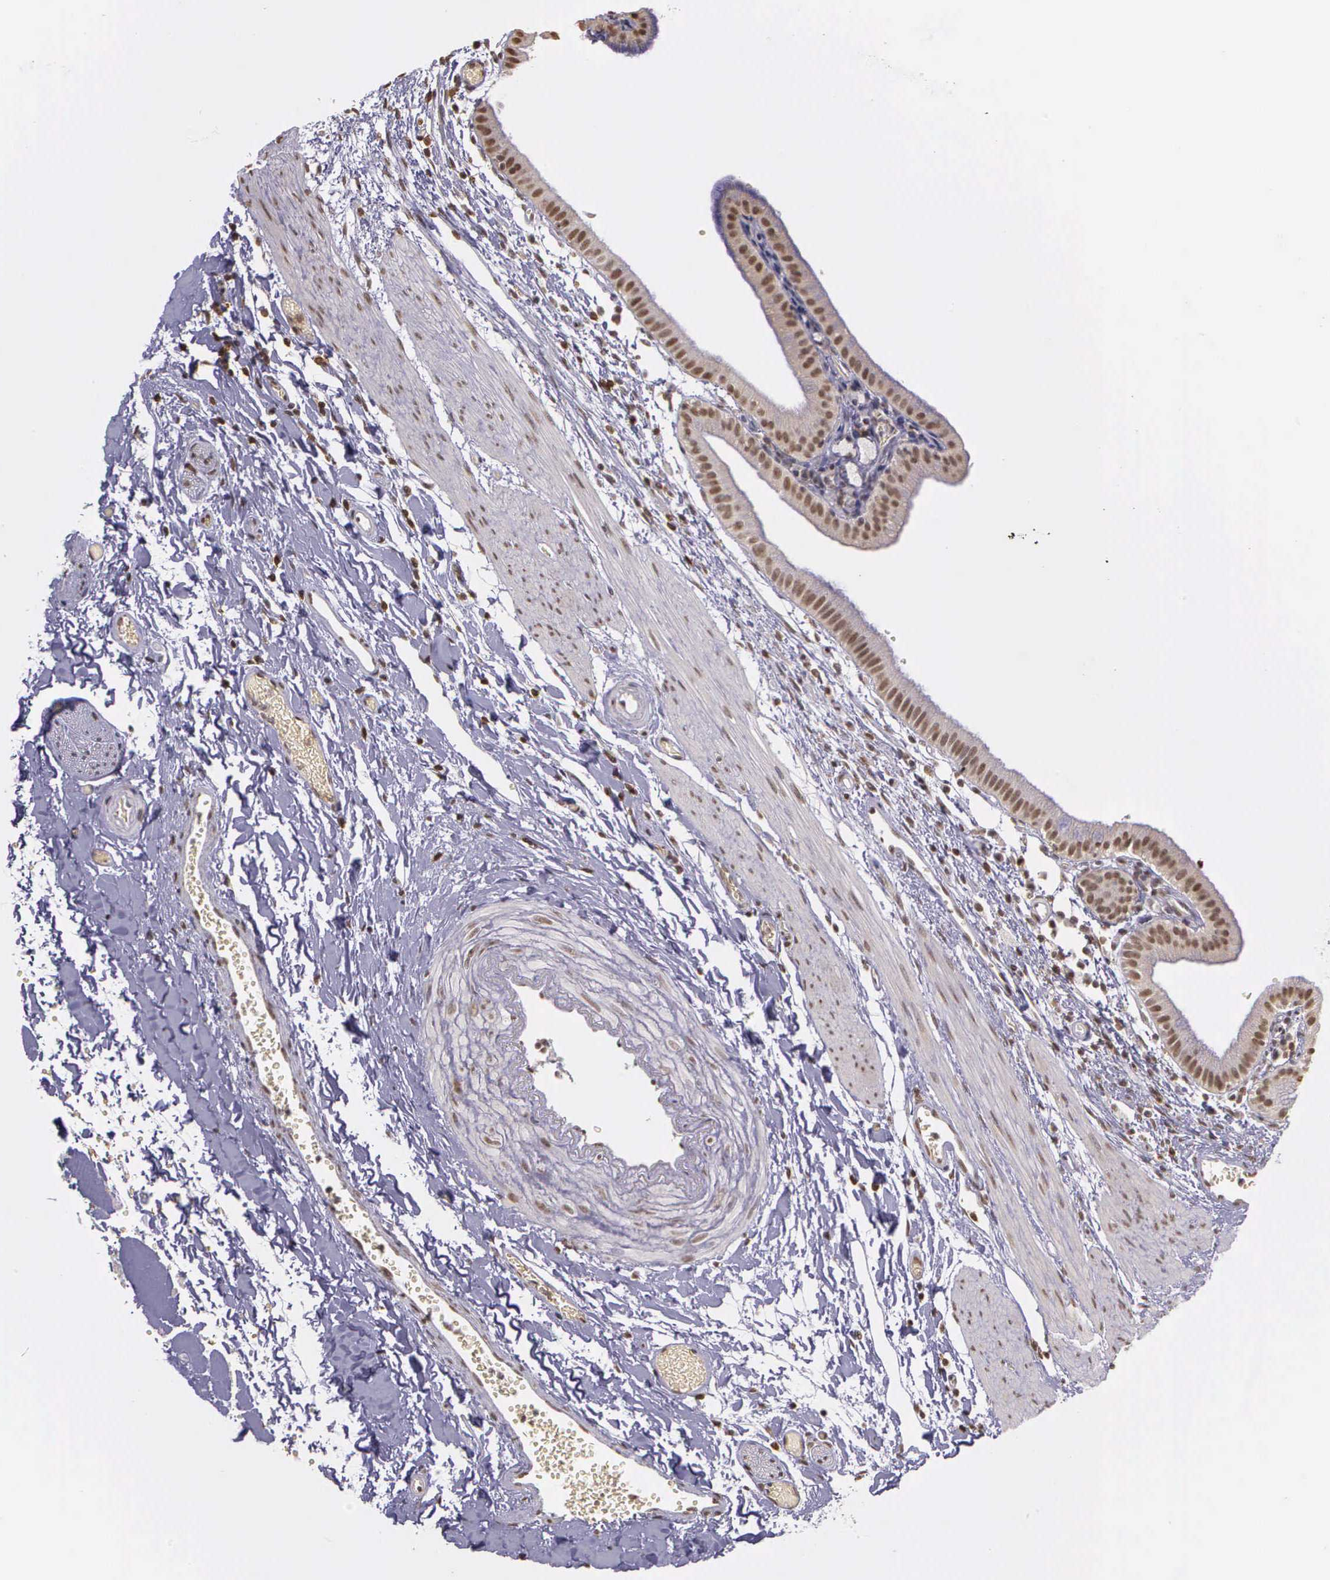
{"staining": {"intensity": "weak", "quantity": "25%-75%", "location": "nuclear"}, "tissue": "gallbladder", "cell_type": "Glandular cells", "image_type": "normal", "snomed": [{"axis": "morphology", "description": "Normal tissue, NOS"}, {"axis": "topography", "description": "Gallbladder"}], "caption": "This is a micrograph of IHC staining of normal gallbladder, which shows weak staining in the nuclear of glandular cells.", "gene": "ARMCX5", "patient": {"sex": "female", "age": 48}}